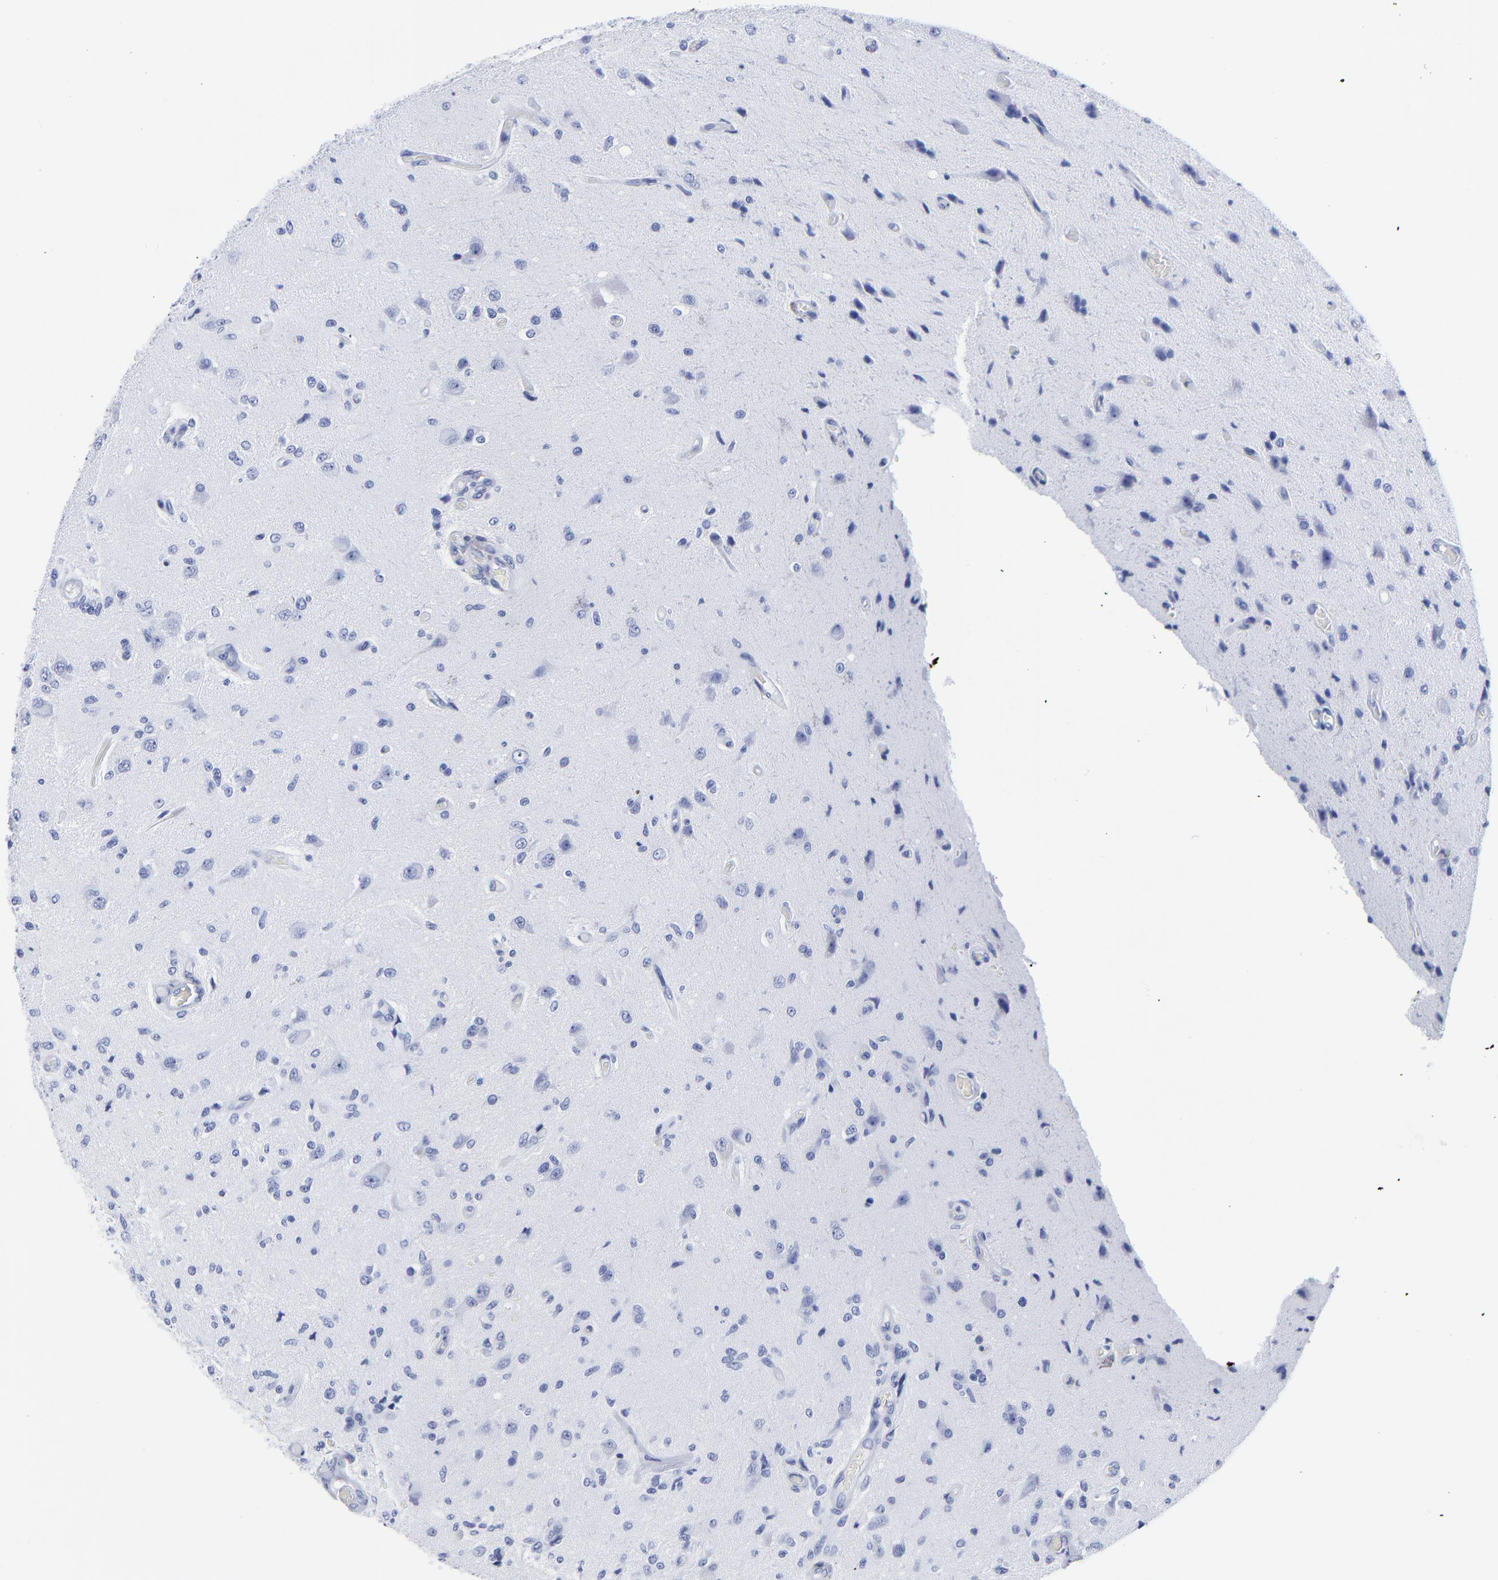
{"staining": {"intensity": "negative", "quantity": "none", "location": "none"}, "tissue": "glioma", "cell_type": "Tumor cells", "image_type": "cancer", "snomed": [{"axis": "morphology", "description": "Normal tissue, NOS"}, {"axis": "morphology", "description": "Glioma, malignant, High grade"}, {"axis": "topography", "description": "Cerebral cortex"}], "caption": "There is no significant expression in tumor cells of malignant glioma (high-grade). Brightfield microscopy of IHC stained with DAB (3,3'-diaminobenzidine) (brown) and hematoxylin (blue), captured at high magnification.", "gene": "DCN", "patient": {"sex": "male", "age": 77}}